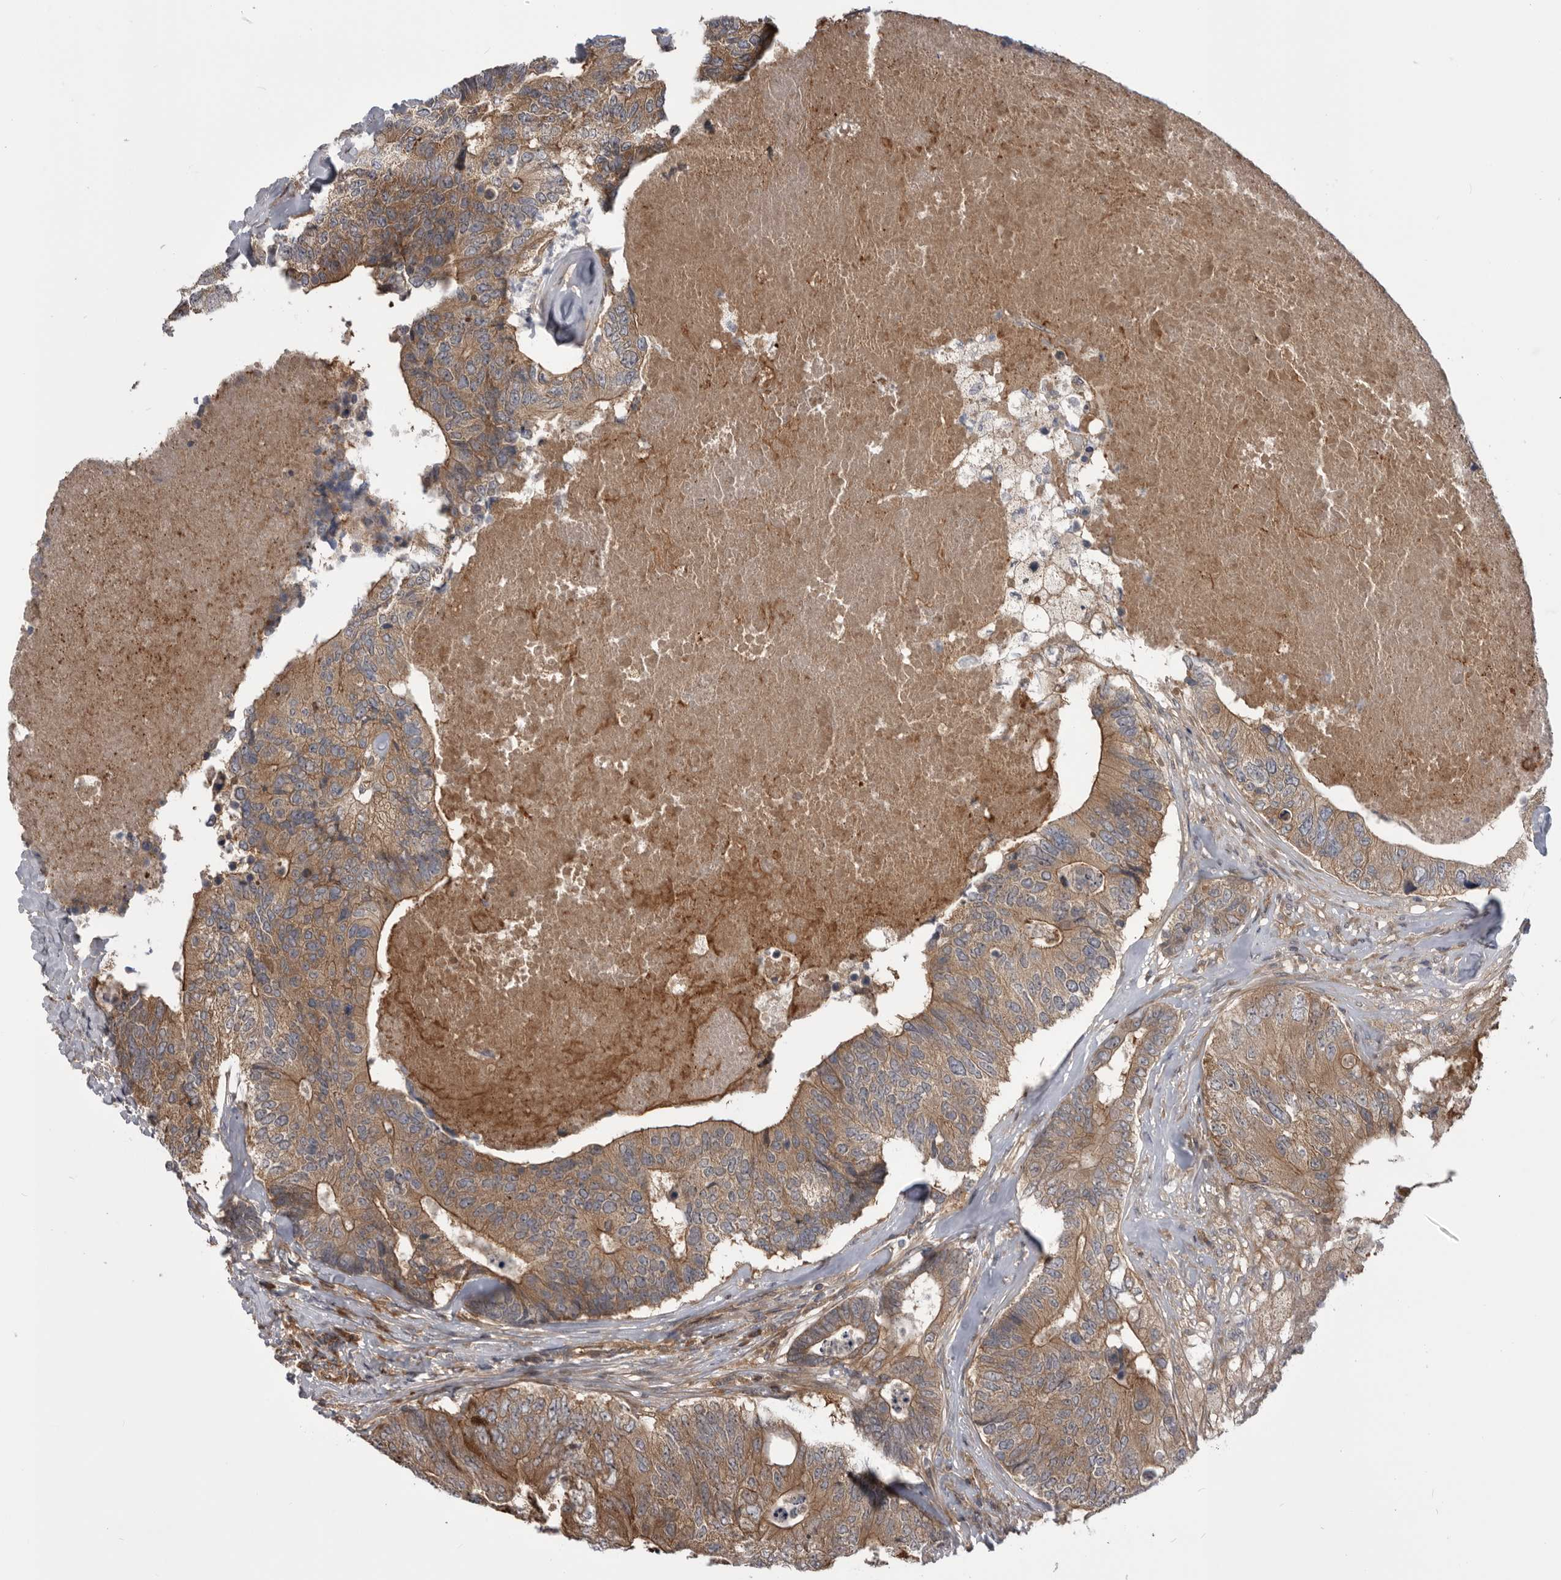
{"staining": {"intensity": "moderate", "quantity": ">75%", "location": "cytoplasmic/membranous"}, "tissue": "colorectal cancer", "cell_type": "Tumor cells", "image_type": "cancer", "snomed": [{"axis": "morphology", "description": "Adenocarcinoma, NOS"}, {"axis": "topography", "description": "Colon"}], "caption": "Approximately >75% of tumor cells in human adenocarcinoma (colorectal) reveal moderate cytoplasmic/membranous protein staining as visualized by brown immunohistochemical staining.", "gene": "RAB3GAP2", "patient": {"sex": "female", "age": 67}}